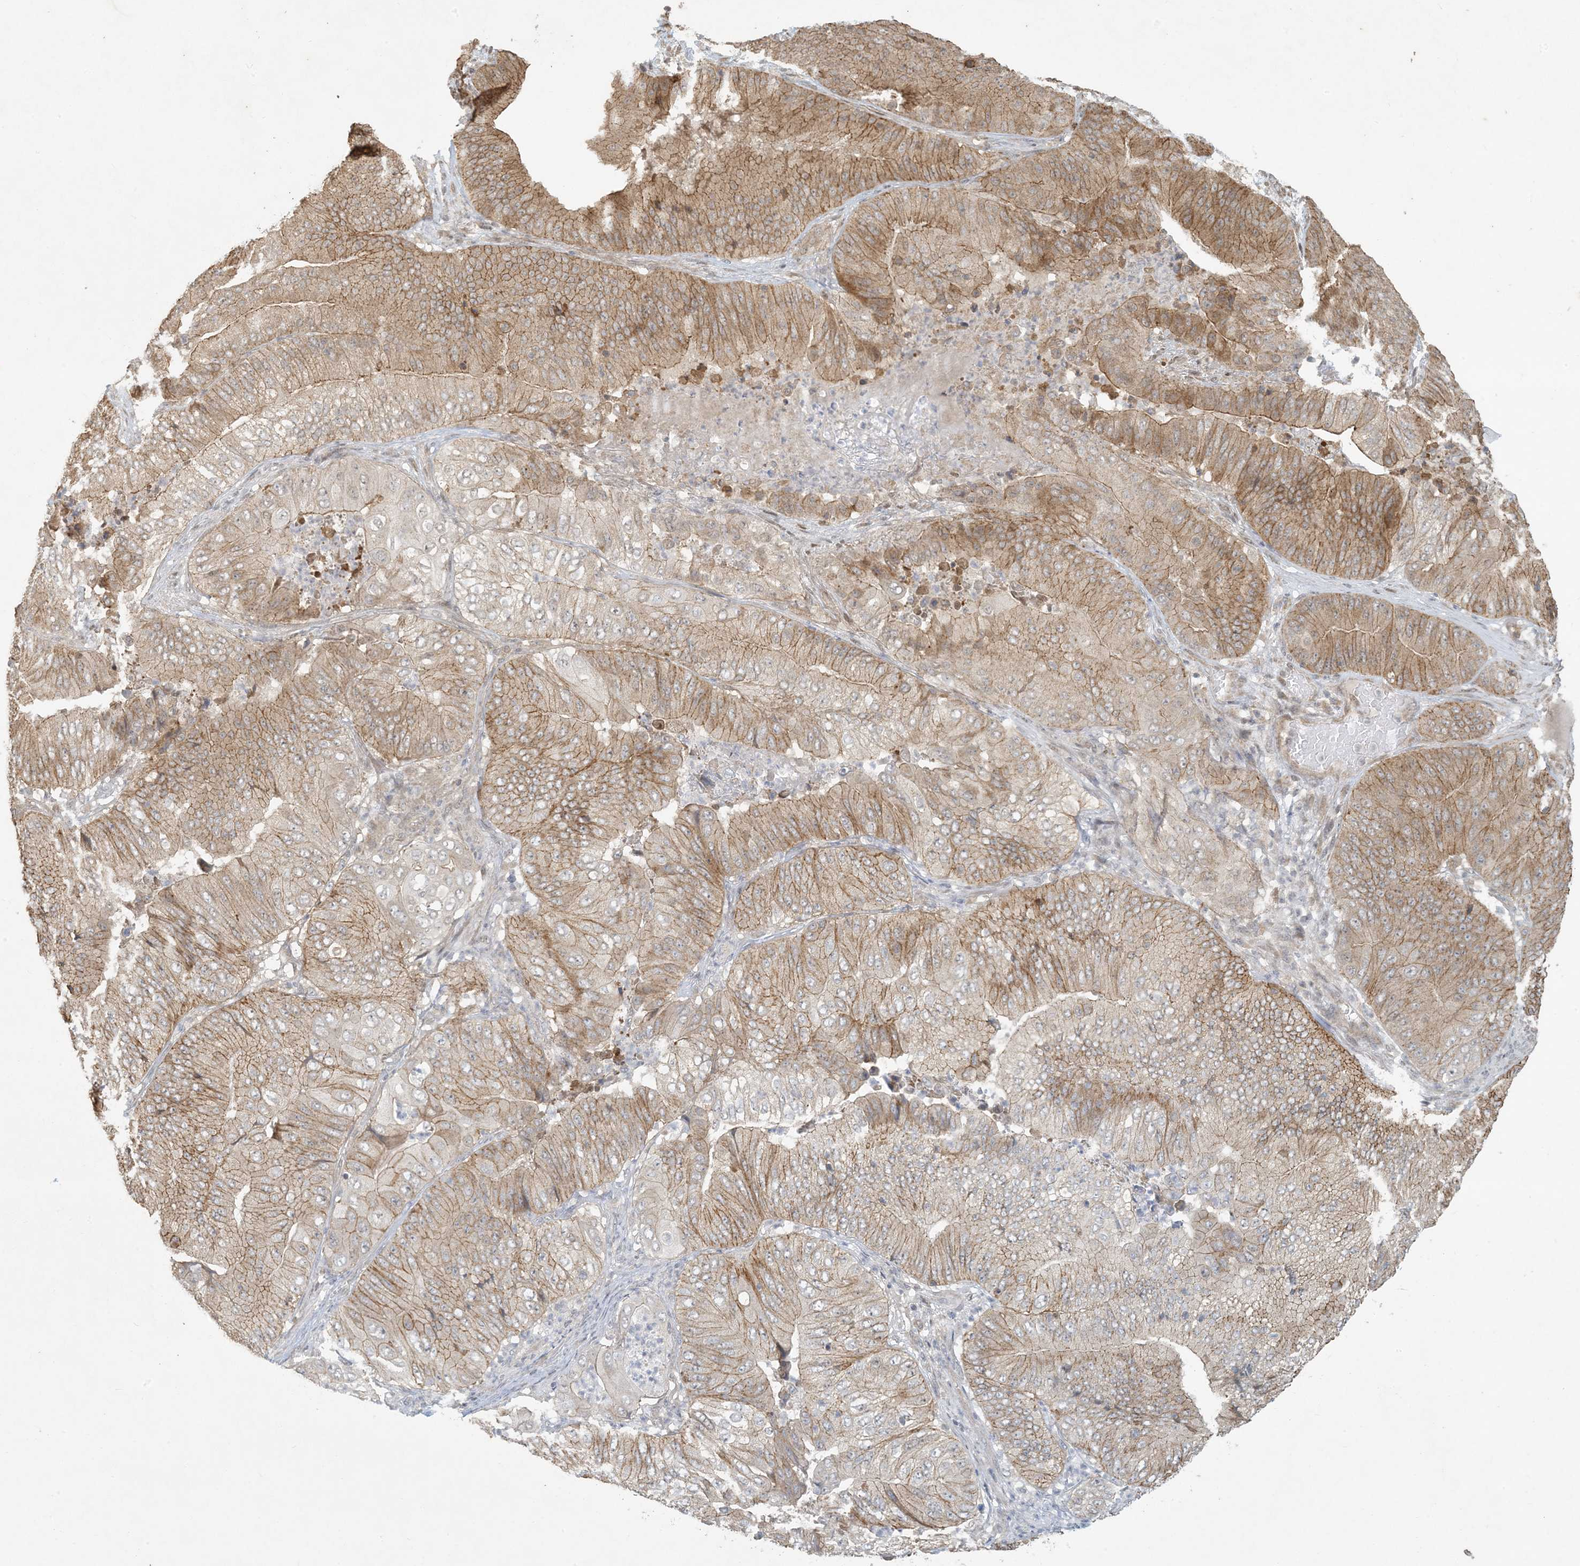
{"staining": {"intensity": "moderate", "quantity": ">75%", "location": "cytoplasmic/membranous"}, "tissue": "pancreatic cancer", "cell_type": "Tumor cells", "image_type": "cancer", "snomed": [{"axis": "morphology", "description": "Adenocarcinoma, NOS"}, {"axis": "topography", "description": "Pancreas"}], "caption": "There is medium levels of moderate cytoplasmic/membranous expression in tumor cells of adenocarcinoma (pancreatic), as demonstrated by immunohistochemical staining (brown color).", "gene": "BCORL1", "patient": {"sex": "female", "age": 77}}